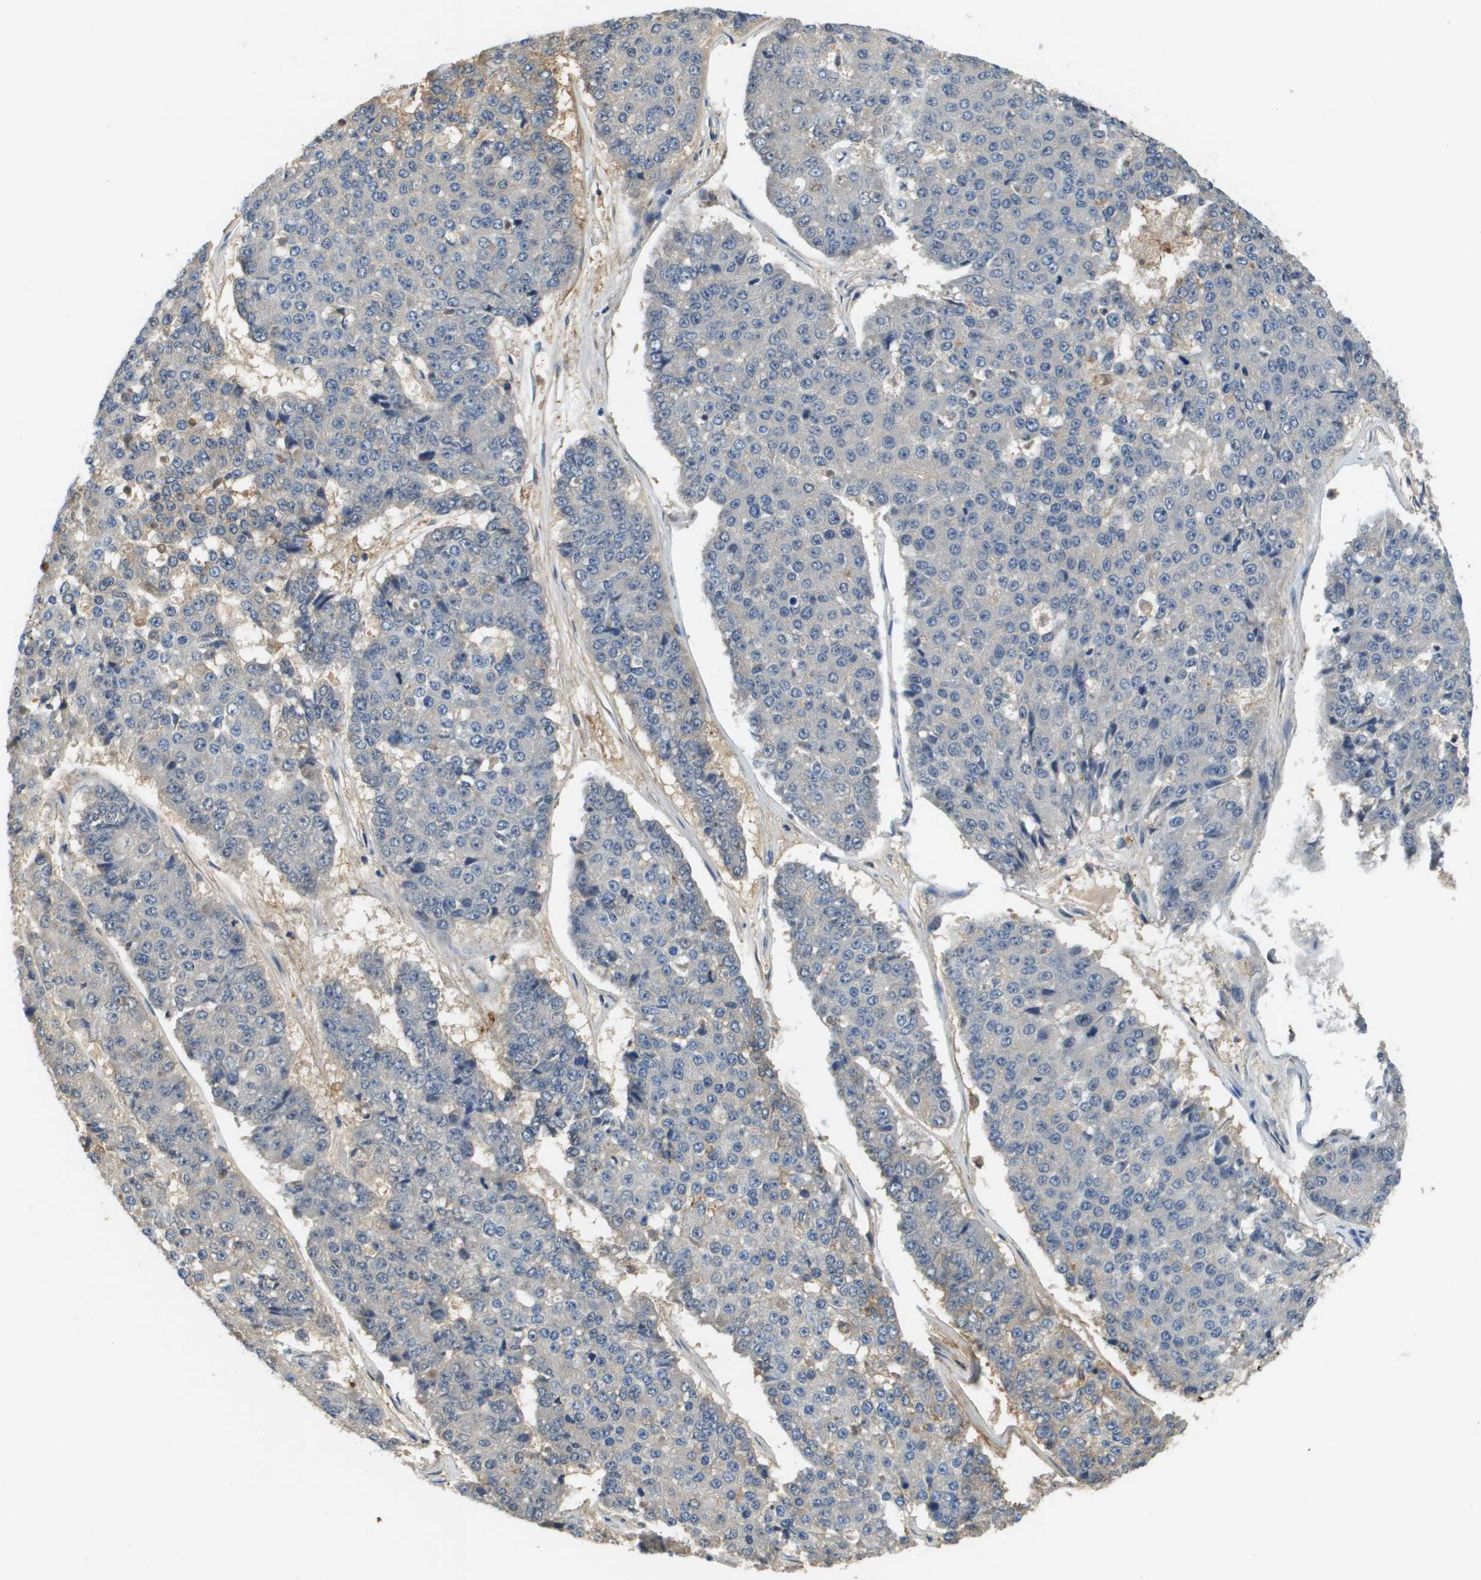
{"staining": {"intensity": "negative", "quantity": "none", "location": "none"}, "tissue": "pancreatic cancer", "cell_type": "Tumor cells", "image_type": "cancer", "snomed": [{"axis": "morphology", "description": "Adenocarcinoma, NOS"}, {"axis": "topography", "description": "Pancreas"}], "caption": "Pancreatic adenocarcinoma was stained to show a protein in brown. There is no significant expression in tumor cells.", "gene": "SLC16A3", "patient": {"sex": "male", "age": 50}}